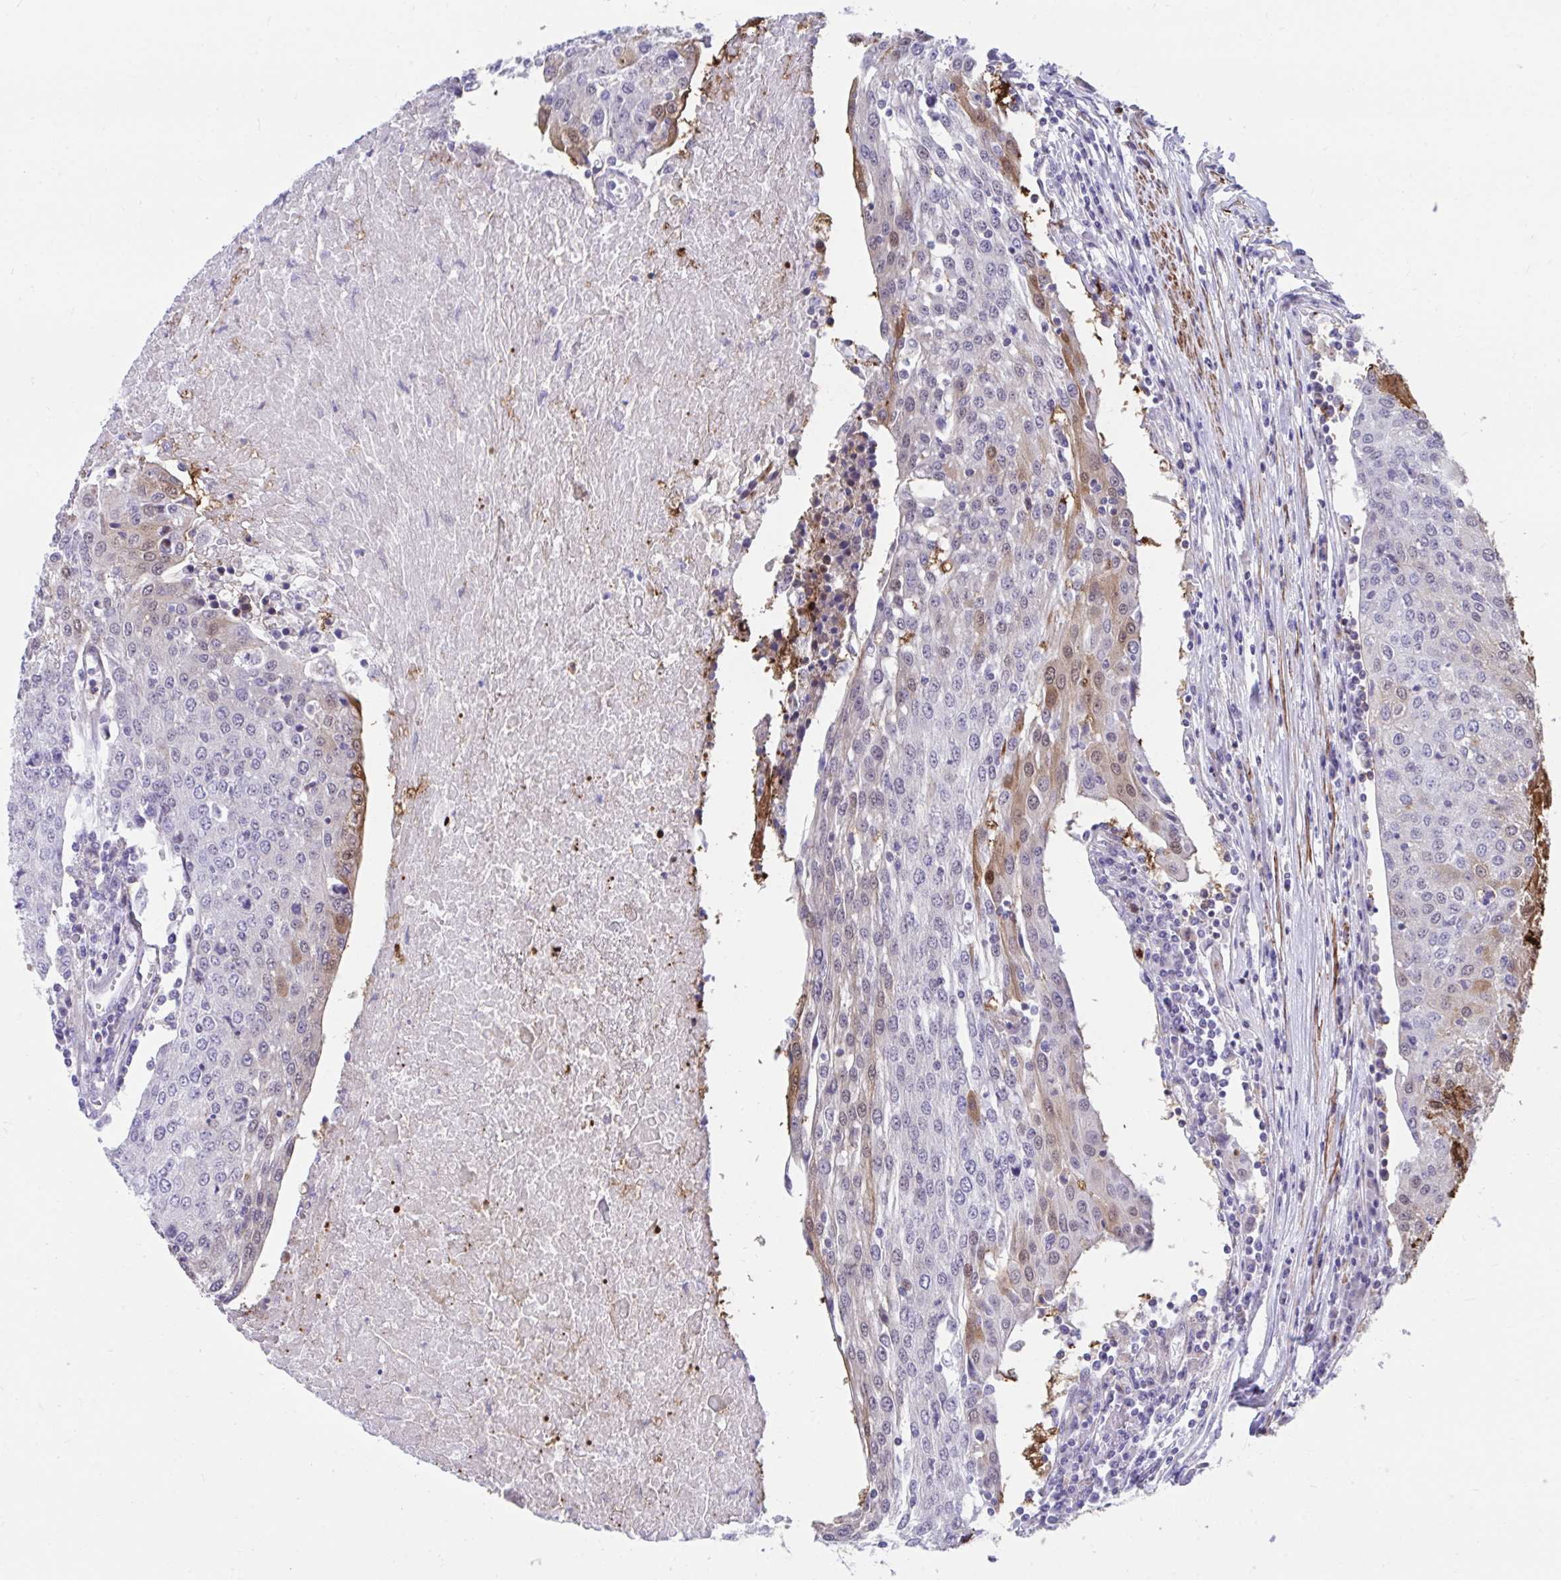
{"staining": {"intensity": "moderate", "quantity": "<25%", "location": "cytoplasmic/membranous,nuclear"}, "tissue": "urothelial cancer", "cell_type": "Tumor cells", "image_type": "cancer", "snomed": [{"axis": "morphology", "description": "Urothelial carcinoma, High grade"}, {"axis": "topography", "description": "Urinary bladder"}], "caption": "An immunohistochemistry histopathology image of tumor tissue is shown. Protein staining in brown shows moderate cytoplasmic/membranous and nuclear positivity in urothelial carcinoma (high-grade) within tumor cells.", "gene": "CSTB", "patient": {"sex": "female", "age": 85}}